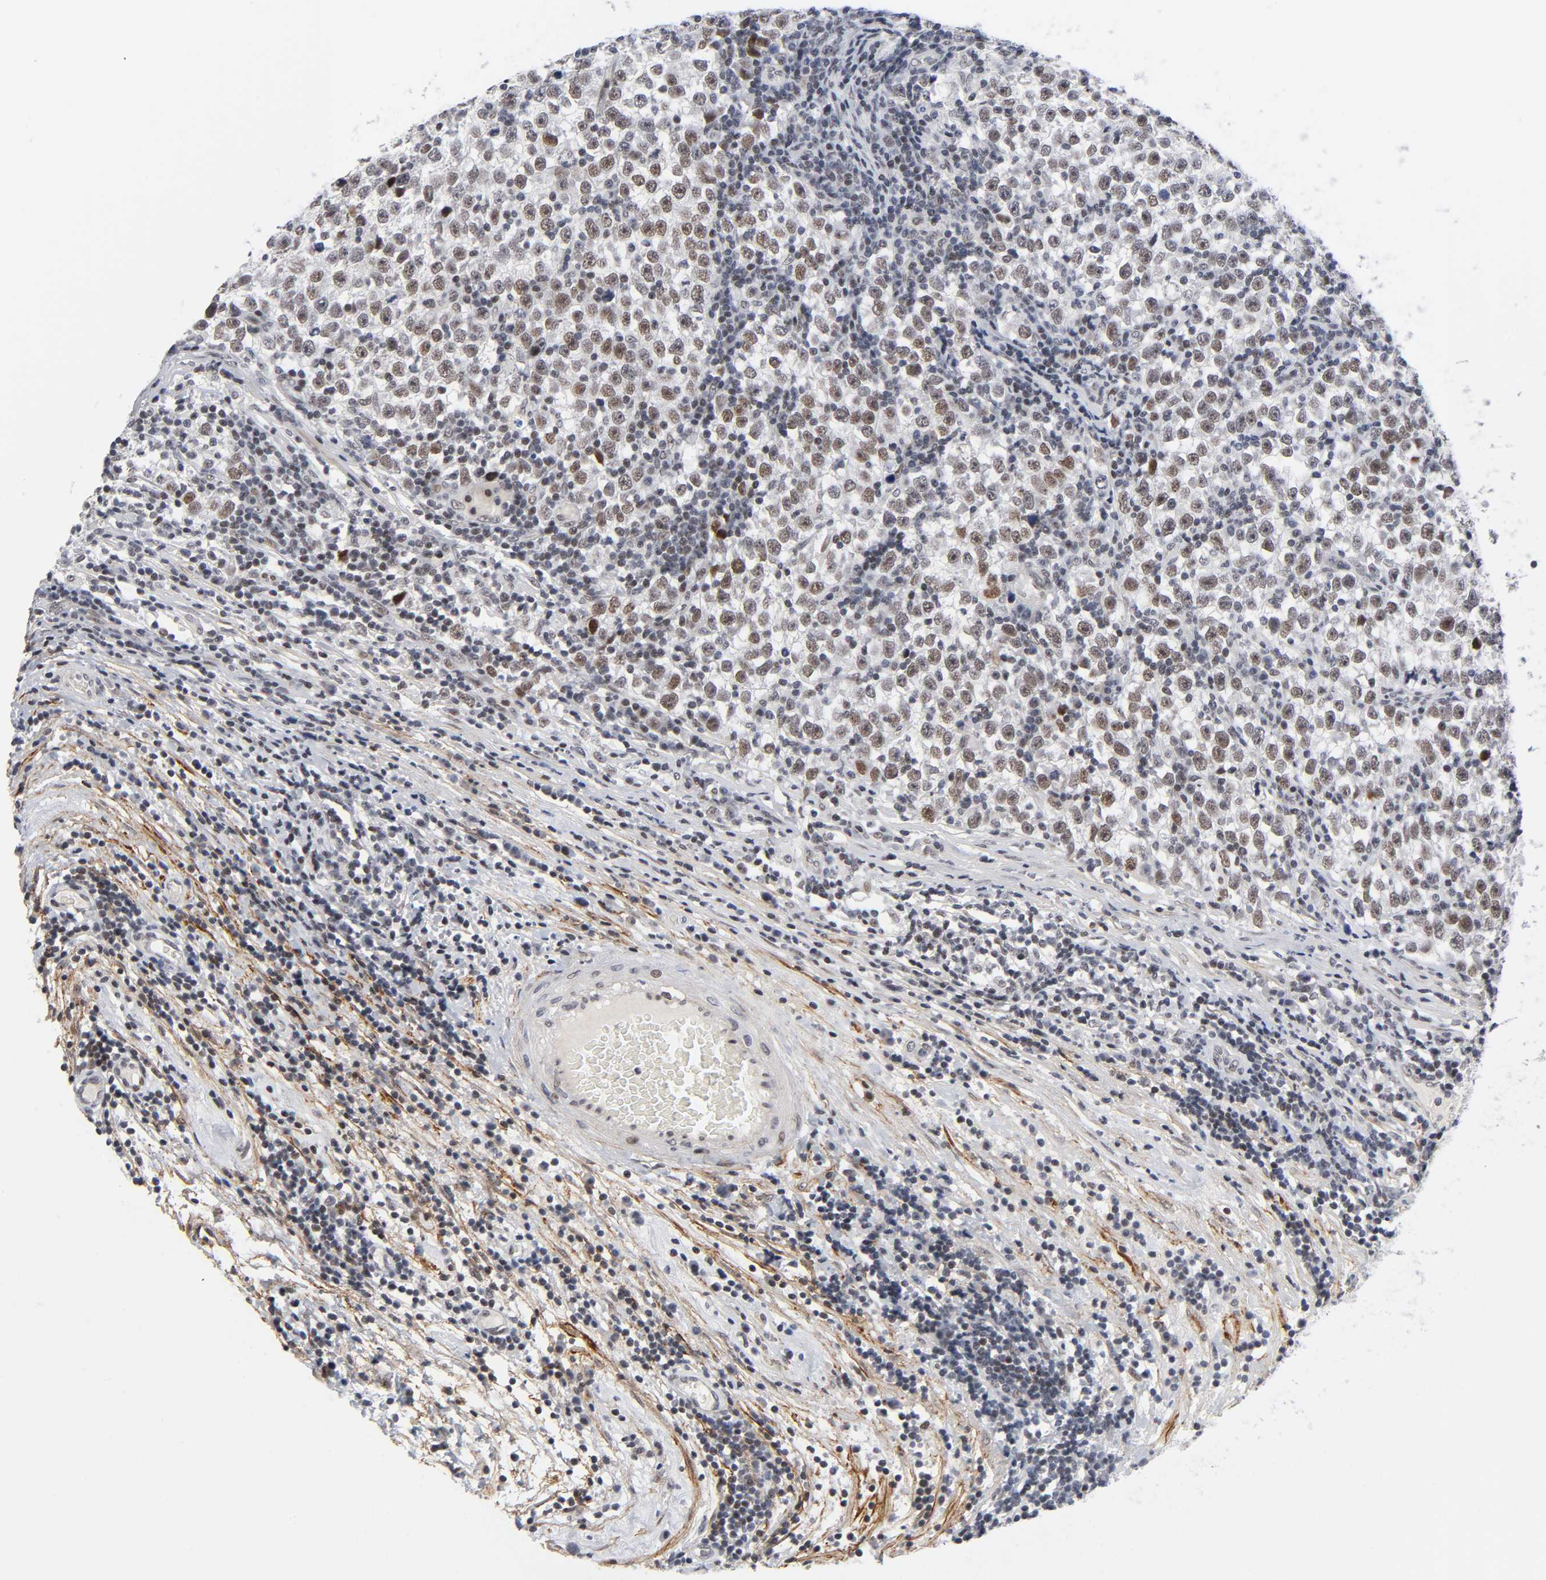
{"staining": {"intensity": "weak", "quantity": "25%-75%", "location": "nuclear"}, "tissue": "testis cancer", "cell_type": "Tumor cells", "image_type": "cancer", "snomed": [{"axis": "morphology", "description": "Seminoma, NOS"}, {"axis": "topography", "description": "Testis"}], "caption": "The immunohistochemical stain highlights weak nuclear expression in tumor cells of testis cancer (seminoma) tissue. Using DAB (3,3'-diaminobenzidine) (brown) and hematoxylin (blue) stains, captured at high magnification using brightfield microscopy.", "gene": "DIDO1", "patient": {"sex": "male", "age": 43}}